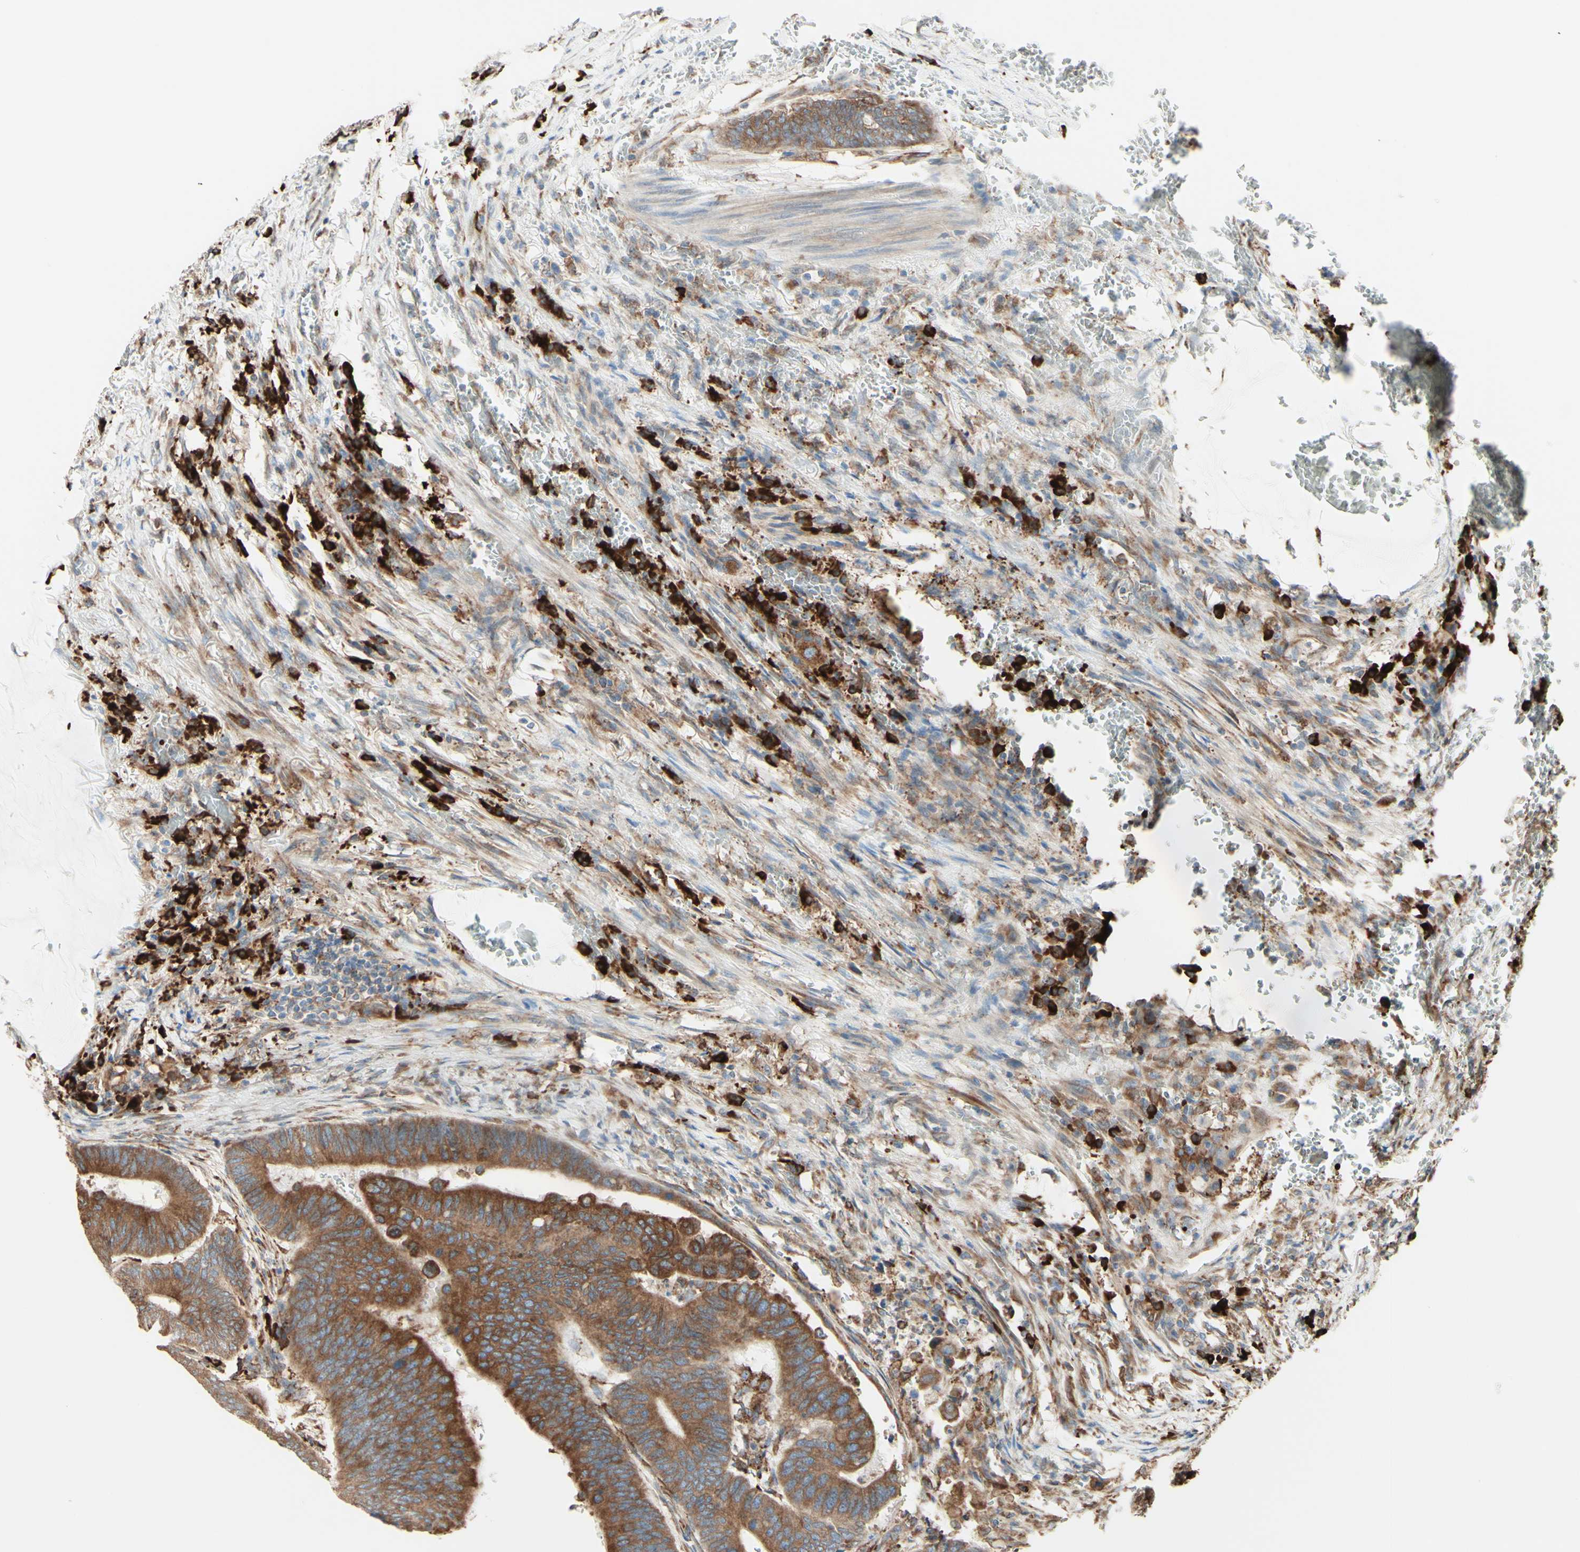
{"staining": {"intensity": "moderate", "quantity": ">75%", "location": "cytoplasmic/membranous"}, "tissue": "colorectal cancer", "cell_type": "Tumor cells", "image_type": "cancer", "snomed": [{"axis": "morphology", "description": "Normal tissue, NOS"}, {"axis": "morphology", "description": "Adenocarcinoma, NOS"}, {"axis": "topography", "description": "Rectum"}, {"axis": "topography", "description": "Peripheral nerve tissue"}], "caption": "An immunohistochemistry histopathology image of neoplastic tissue is shown. Protein staining in brown labels moderate cytoplasmic/membranous positivity in colorectal adenocarcinoma within tumor cells.", "gene": "DNAJB11", "patient": {"sex": "male", "age": 92}}